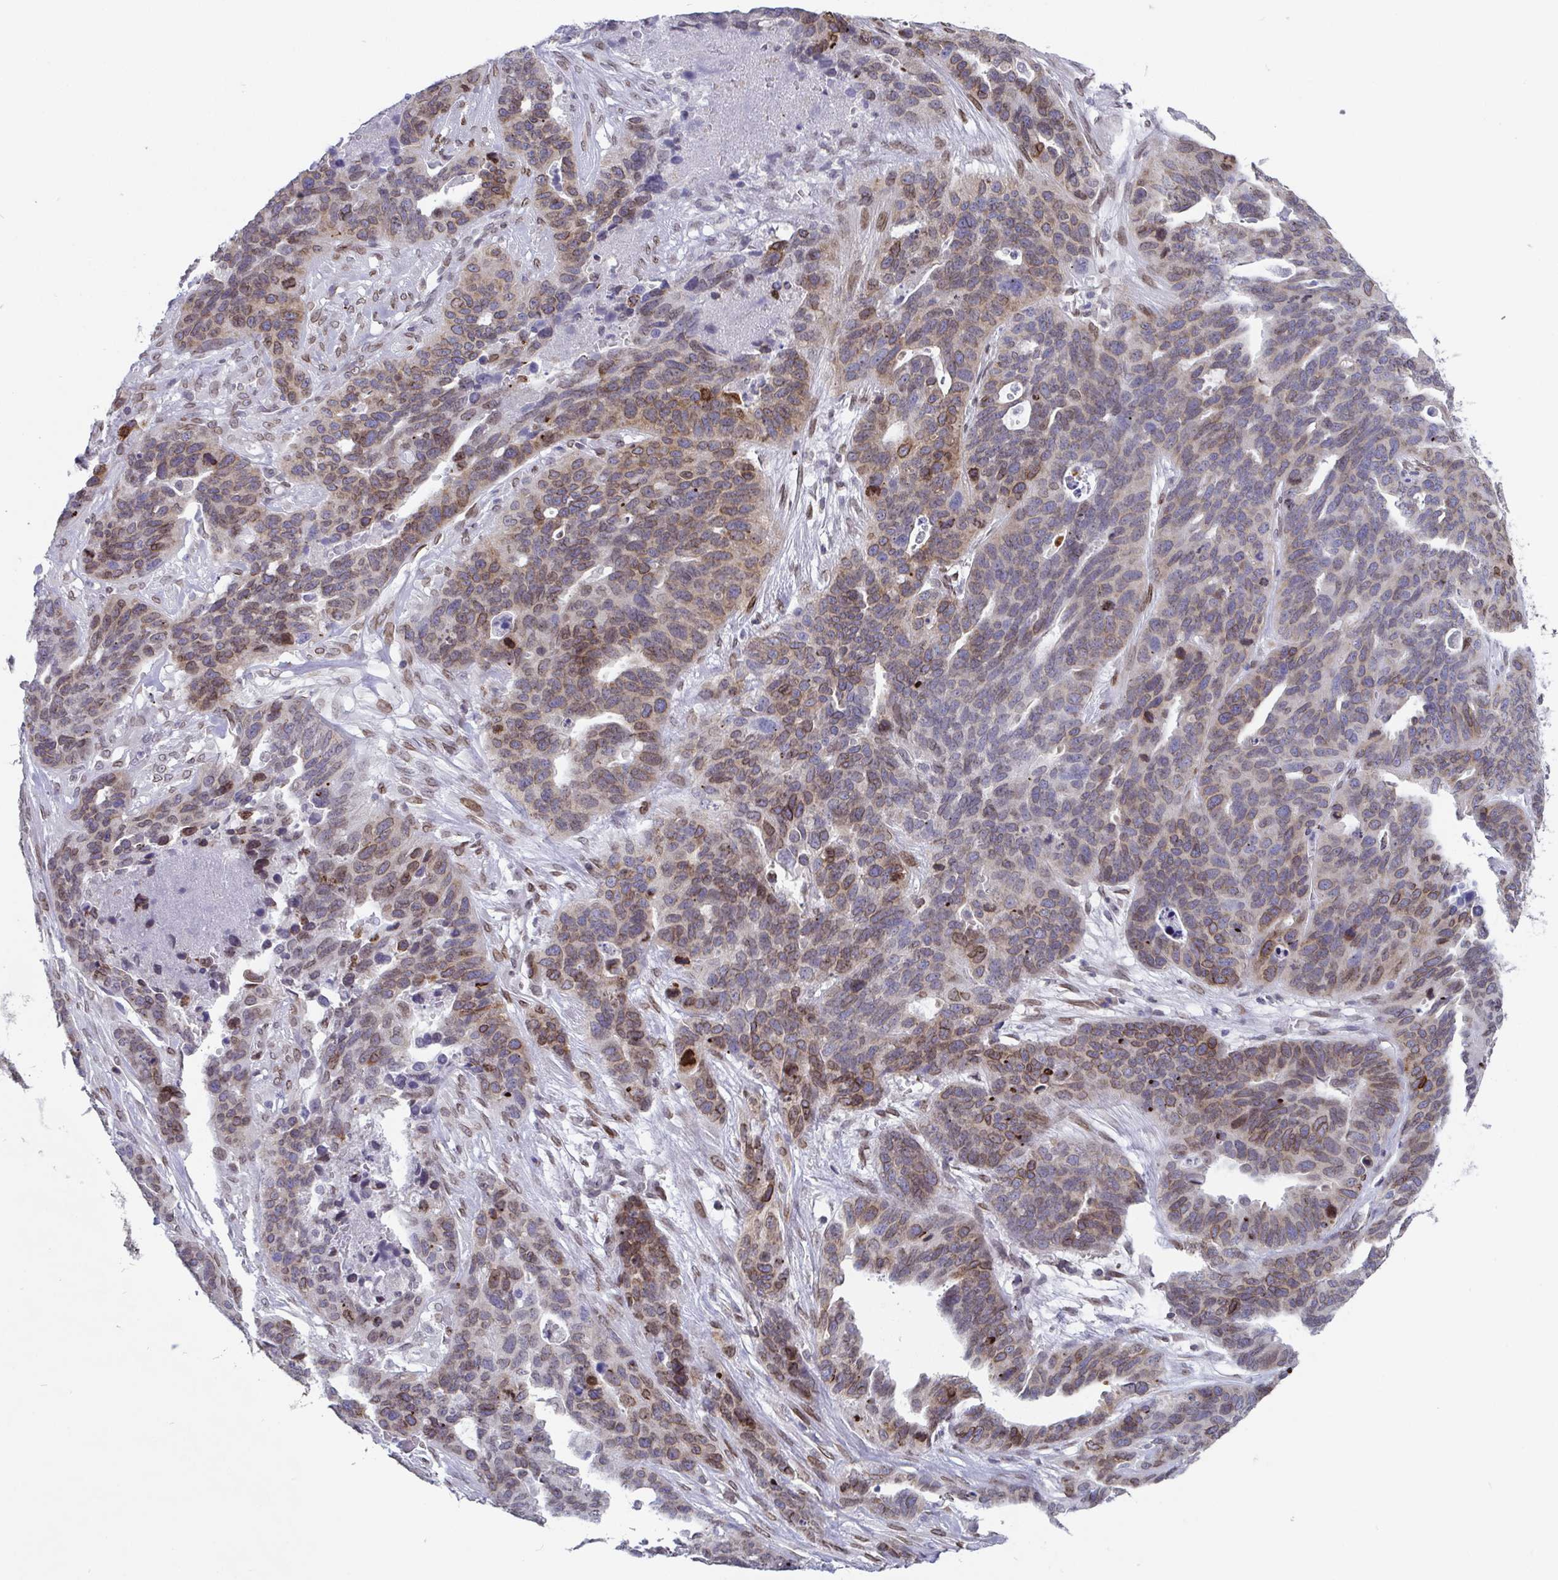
{"staining": {"intensity": "weak", "quantity": "25%-75%", "location": "cytoplasmic/membranous,nuclear"}, "tissue": "ovarian cancer", "cell_type": "Tumor cells", "image_type": "cancer", "snomed": [{"axis": "morphology", "description": "Cystadenocarcinoma, serous, NOS"}, {"axis": "topography", "description": "Ovary"}], "caption": "About 25%-75% of tumor cells in human serous cystadenocarcinoma (ovarian) display weak cytoplasmic/membranous and nuclear protein expression as visualized by brown immunohistochemical staining.", "gene": "EMD", "patient": {"sex": "female", "age": 64}}